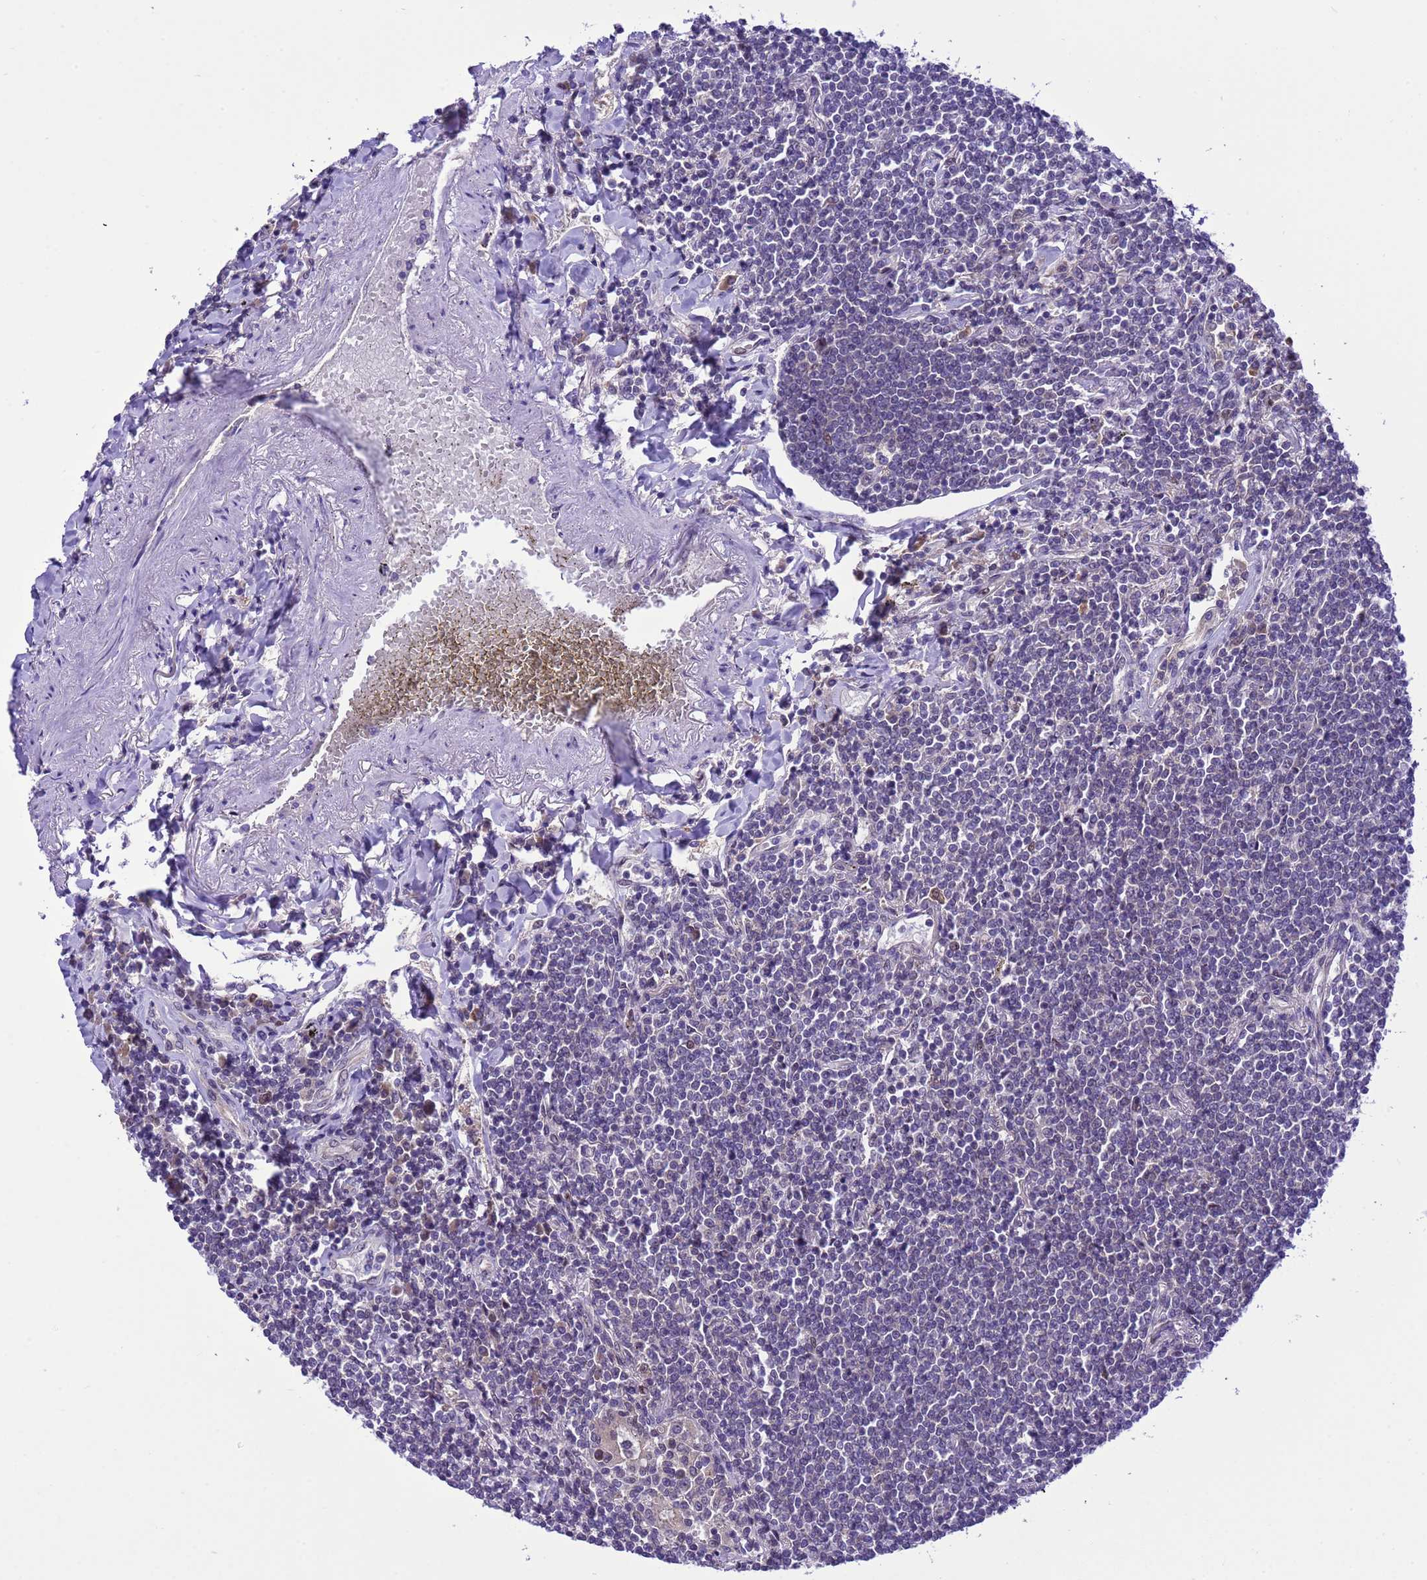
{"staining": {"intensity": "negative", "quantity": "none", "location": "none"}, "tissue": "lymphoma", "cell_type": "Tumor cells", "image_type": "cancer", "snomed": [{"axis": "morphology", "description": "Malignant lymphoma, non-Hodgkin's type, Low grade"}, {"axis": "topography", "description": "Lung"}], "caption": "This is an IHC image of human lymphoma. There is no expression in tumor cells.", "gene": "RASD1", "patient": {"sex": "female", "age": 71}}